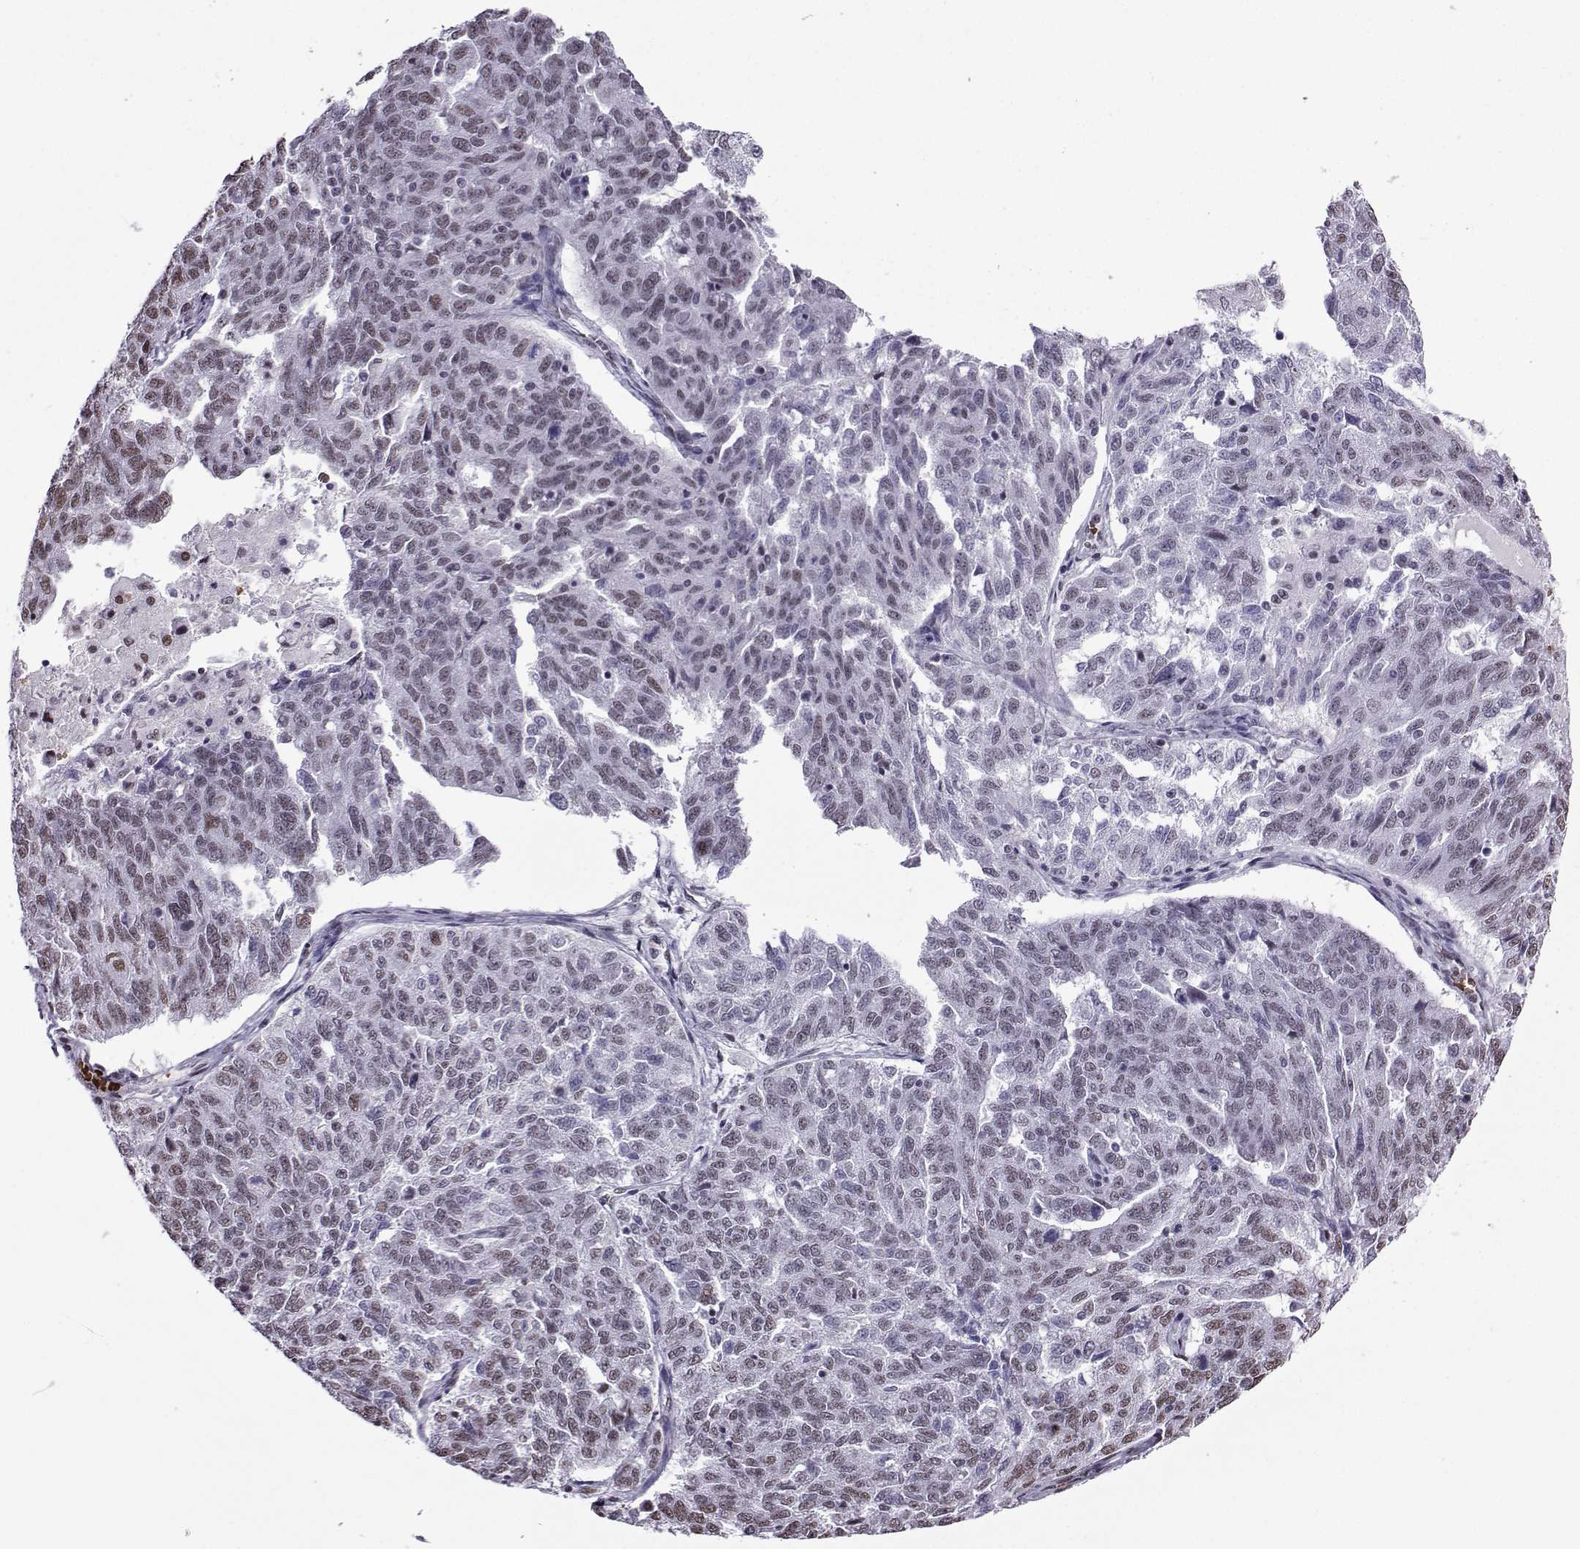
{"staining": {"intensity": "negative", "quantity": "none", "location": "none"}, "tissue": "ovarian cancer", "cell_type": "Tumor cells", "image_type": "cancer", "snomed": [{"axis": "morphology", "description": "Cystadenocarcinoma, serous, NOS"}, {"axis": "topography", "description": "Ovary"}], "caption": "This is a histopathology image of immunohistochemistry staining of serous cystadenocarcinoma (ovarian), which shows no positivity in tumor cells. (DAB immunohistochemistry (IHC), high magnification).", "gene": "CCNK", "patient": {"sex": "female", "age": 71}}